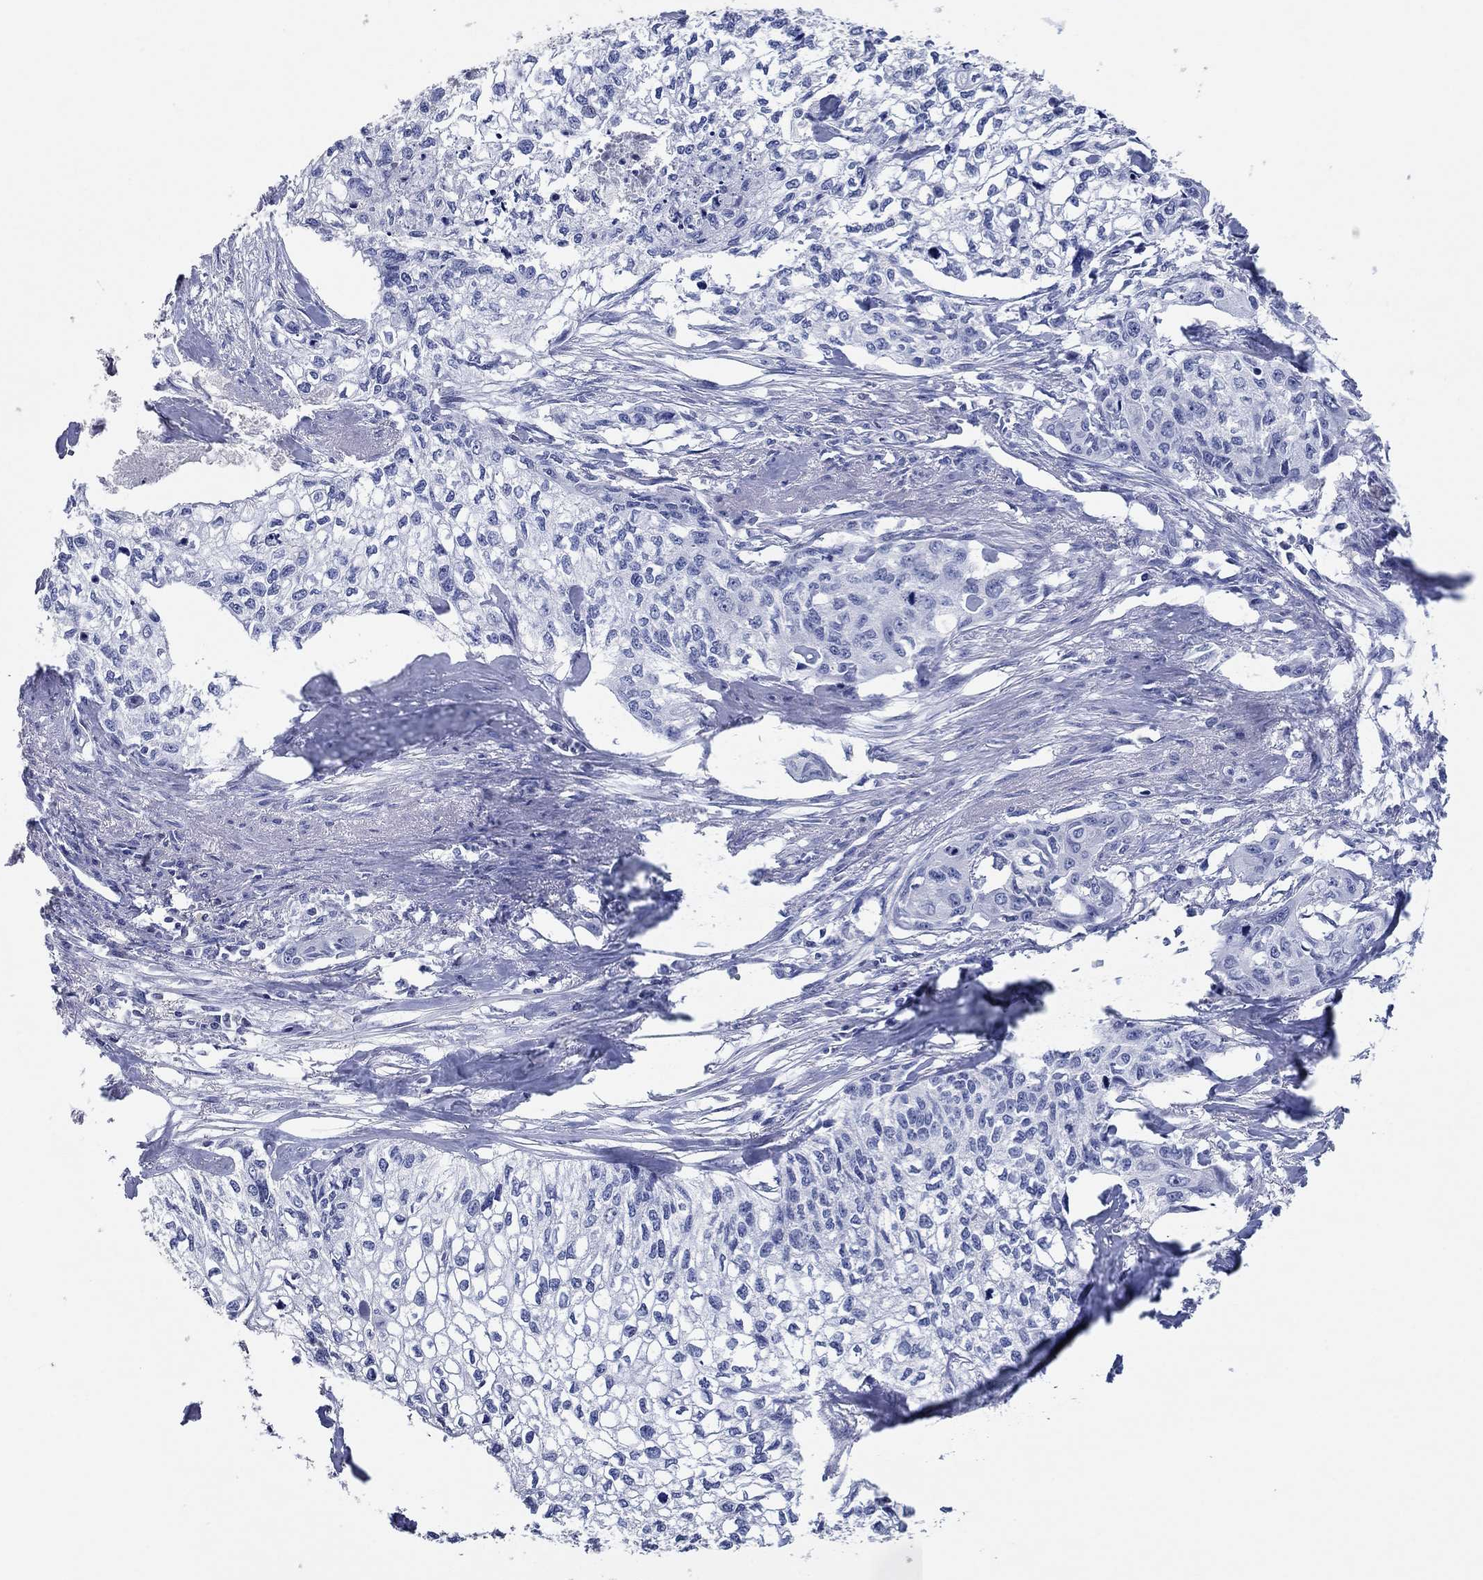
{"staining": {"intensity": "negative", "quantity": "none", "location": "none"}, "tissue": "cervical cancer", "cell_type": "Tumor cells", "image_type": "cancer", "snomed": [{"axis": "morphology", "description": "Squamous cell carcinoma, NOS"}, {"axis": "topography", "description": "Cervix"}], "caption": "Micrograph shows no significant protein expression in tumor cells of cervical cancer (squamous cell carcinoma). The staining is performed using DAB (3,3'-diaminobenzidine) brown chromogen with nuclei counter-stained in using hematoxylin.", "gene": "POU5F1", "patient": {"sex": "female", "age": 58}}